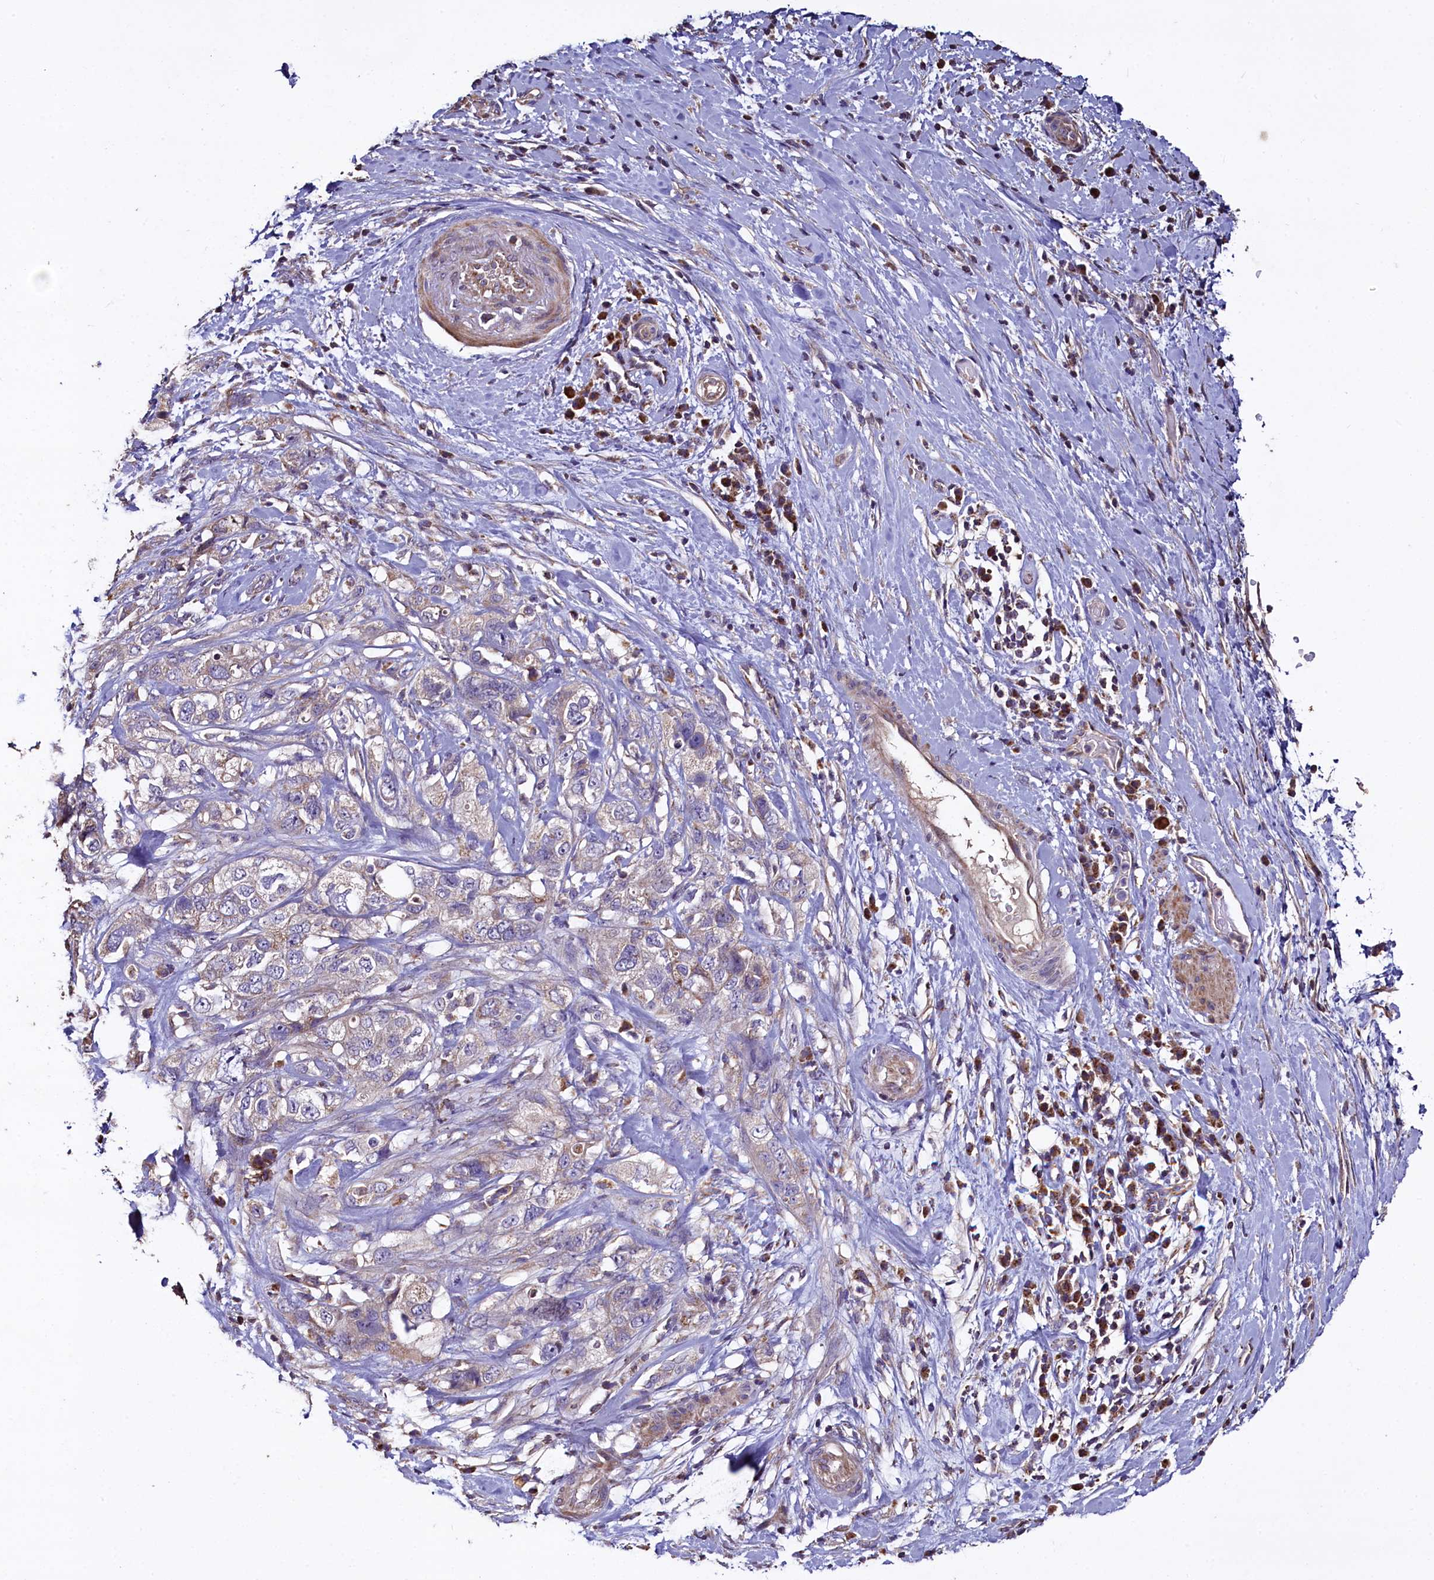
{"staining": {"intensity": "weak", "quantity": "25%-75%", "location": "cytoplasmic/membranous"}, "tissue": "pancreatic cancer", "cell_type": "Tumor cells", "image_type": "cancer", "snomed": [{"axis": "morphology", "description": "Adenocarcinoma, NOS"}, {"axis": "topography", "description": "Pancreas"}], "caption": "Protein positivity by immunohistochemistry (IHC) shows weak cytoplasmic/membranous positivity in approximately 25%-75% of tumor cells in adenocarcinoma (pancreatic). (Stains: DAB in brown, nuclei in blue, Microscopy: brightfield microscopy at high magnification).", "gene": "COQ9", "patient": {"sex": "female", "age": 73}}